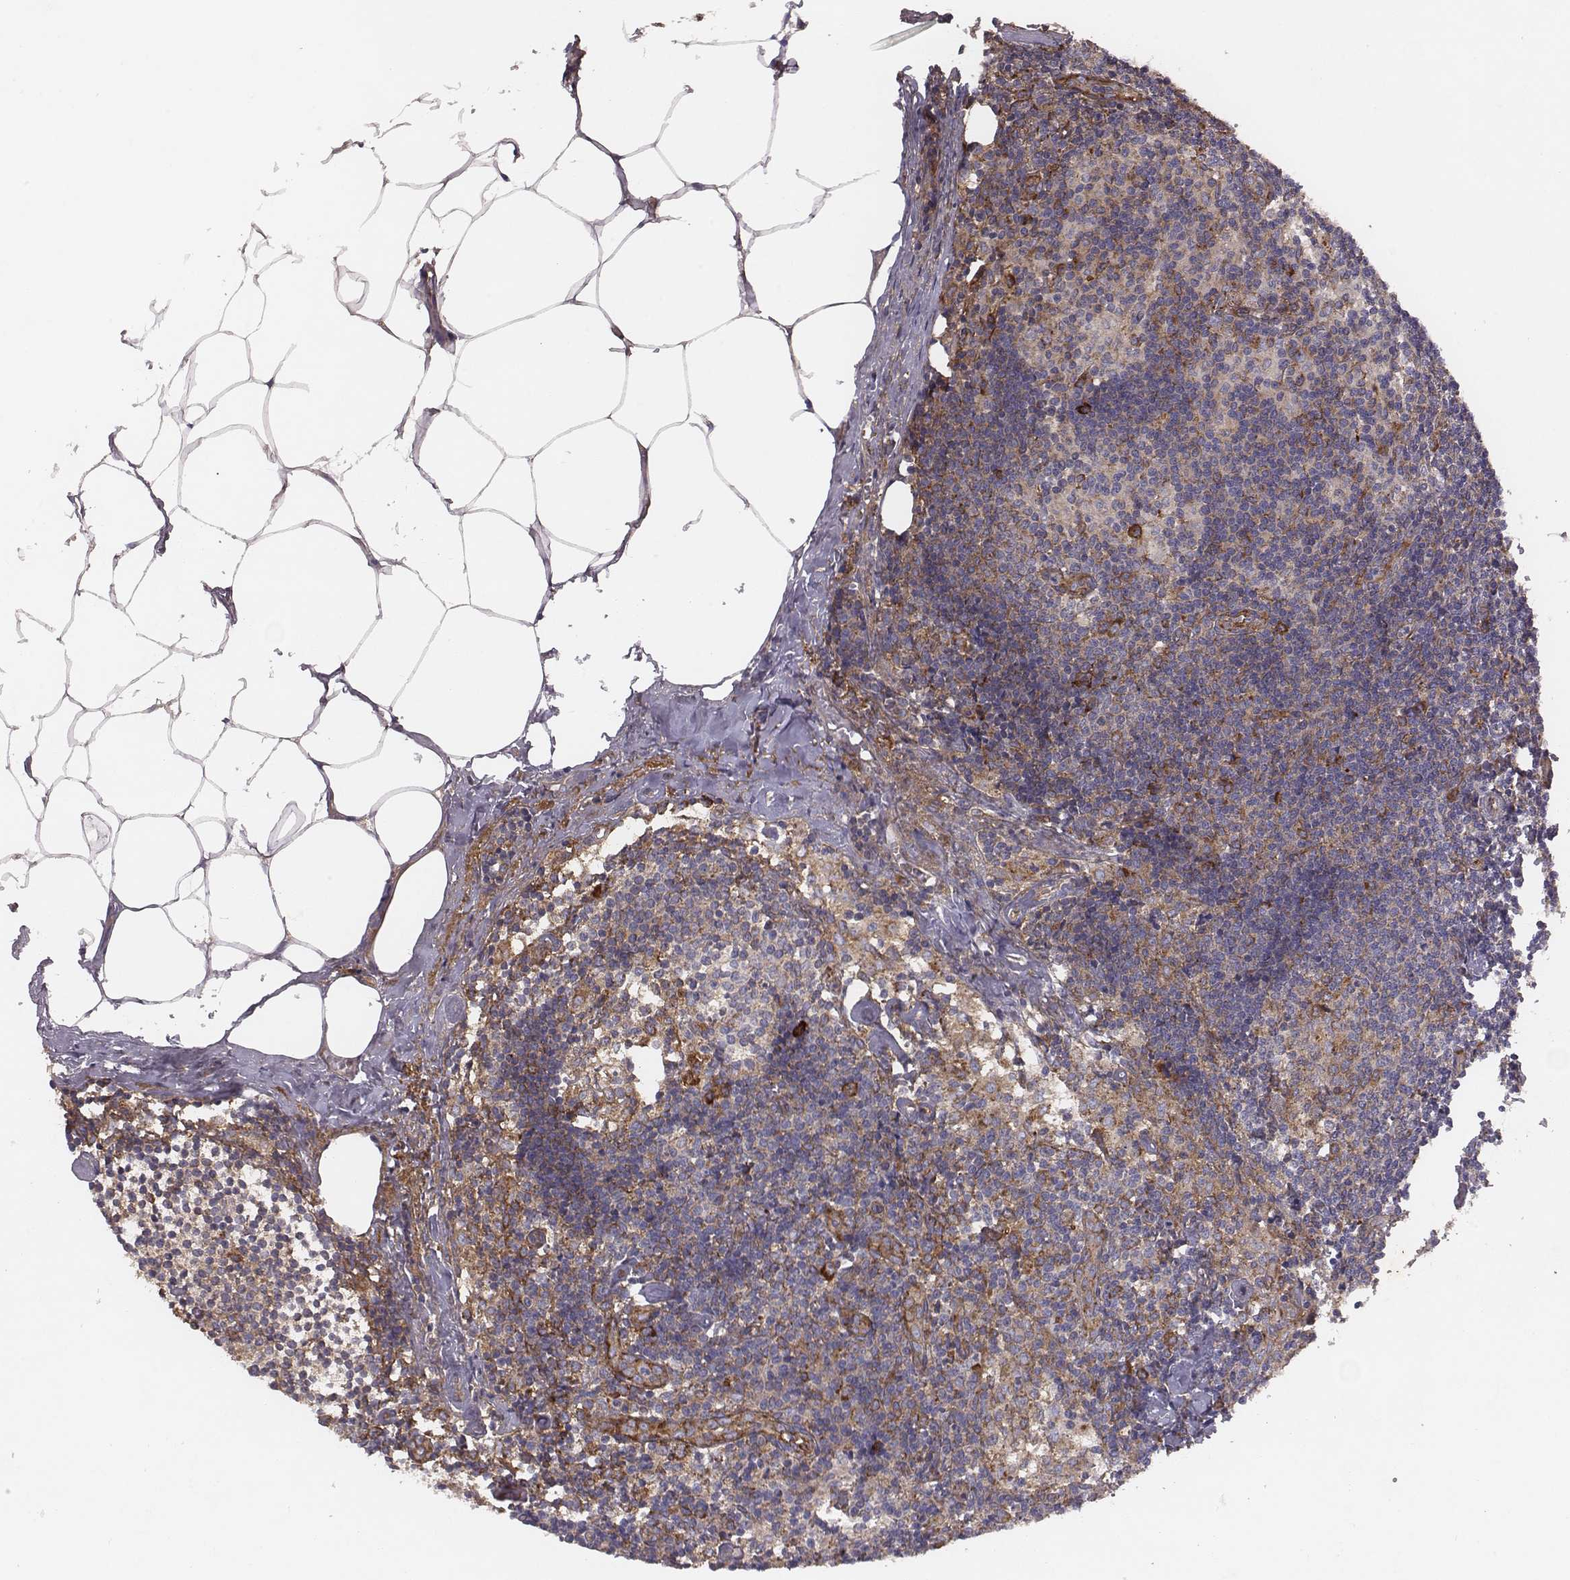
{"staining": {"intensity": "strong", "quantity": "25%-75%", "location": "cytoplasmic/membranous"}, "tissue": "lymph node", "cell_type": "Non-germinal center cells", "image_type": "normal", "snomed": [{"axis": "morphology", "description": "Normal tissue, NOS"}, {"axis": "topography", "description": "Lymph node"}], "caption": "Non-germinal center cells display strong cytoplasmic/membranous staining in about 25%-75% of cells in unremarkable lymph node. The protein is stained brown, and the nuclei are stained in blue (DAB (3,3'-diaminobenzidine) IHC with brightfield microscopy, high magnification).", "gene": "TXLNA", "patient": {"sex": "female", "age": 69}}